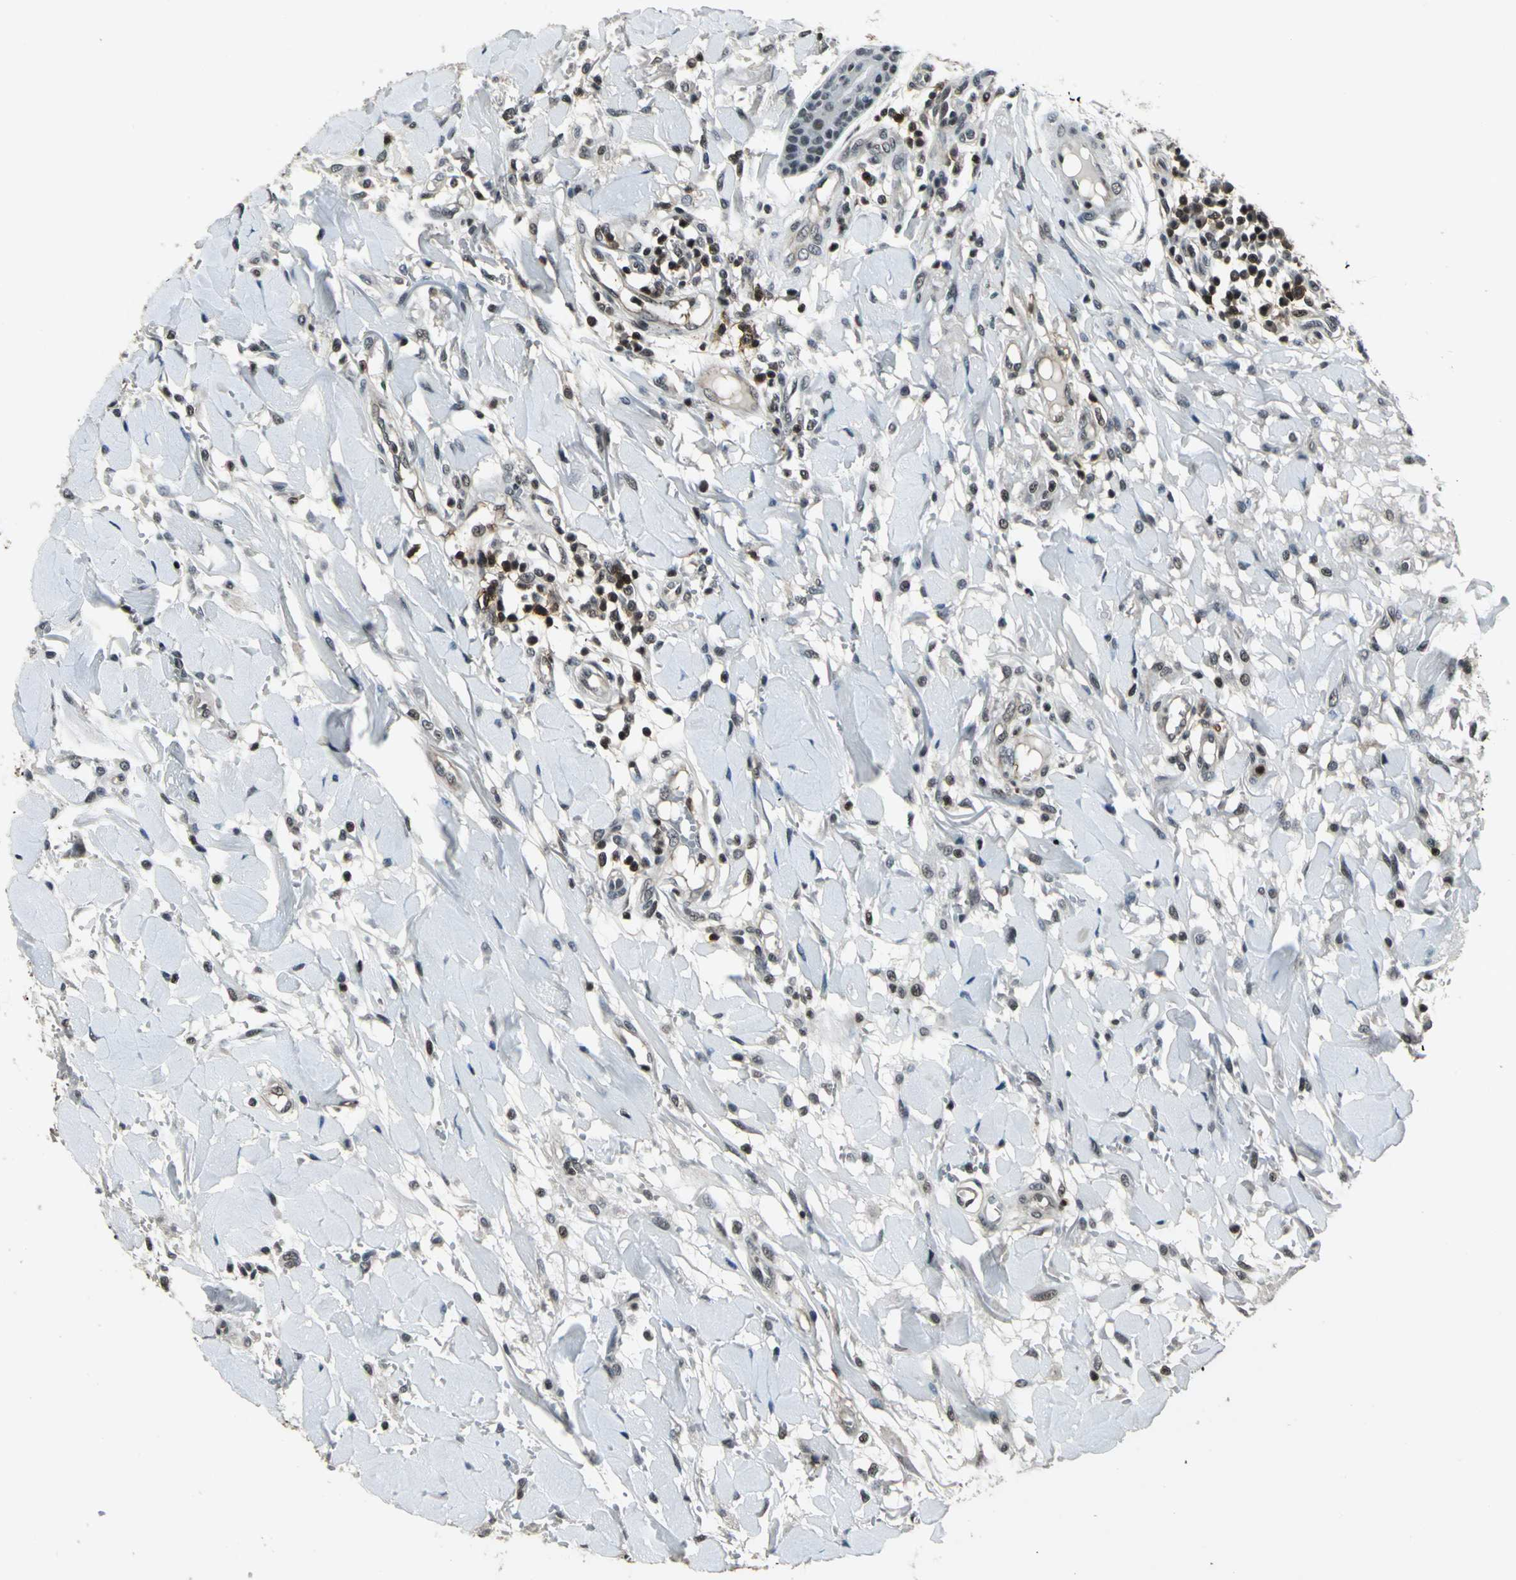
{"staining": {"intensity": "weak", "quantity": "<25%", "location": "cytoplasmic/membranous"}, "tissue": "skin cancer", "cell_type": "Tumor cells", "image_type": "cancer", "snomed": [{"axis": "morphology", "description": "Squamous cell carcinoma, NOS"}, {"axis": "topography", "description": "Skin"}], "caption": "Immunohistochemical staining of skin squamous cell carcinoma shows no significant positivity in tumor cells.", "gene": "NR2C2", "patient": {"sex": "female", "age": 78}}